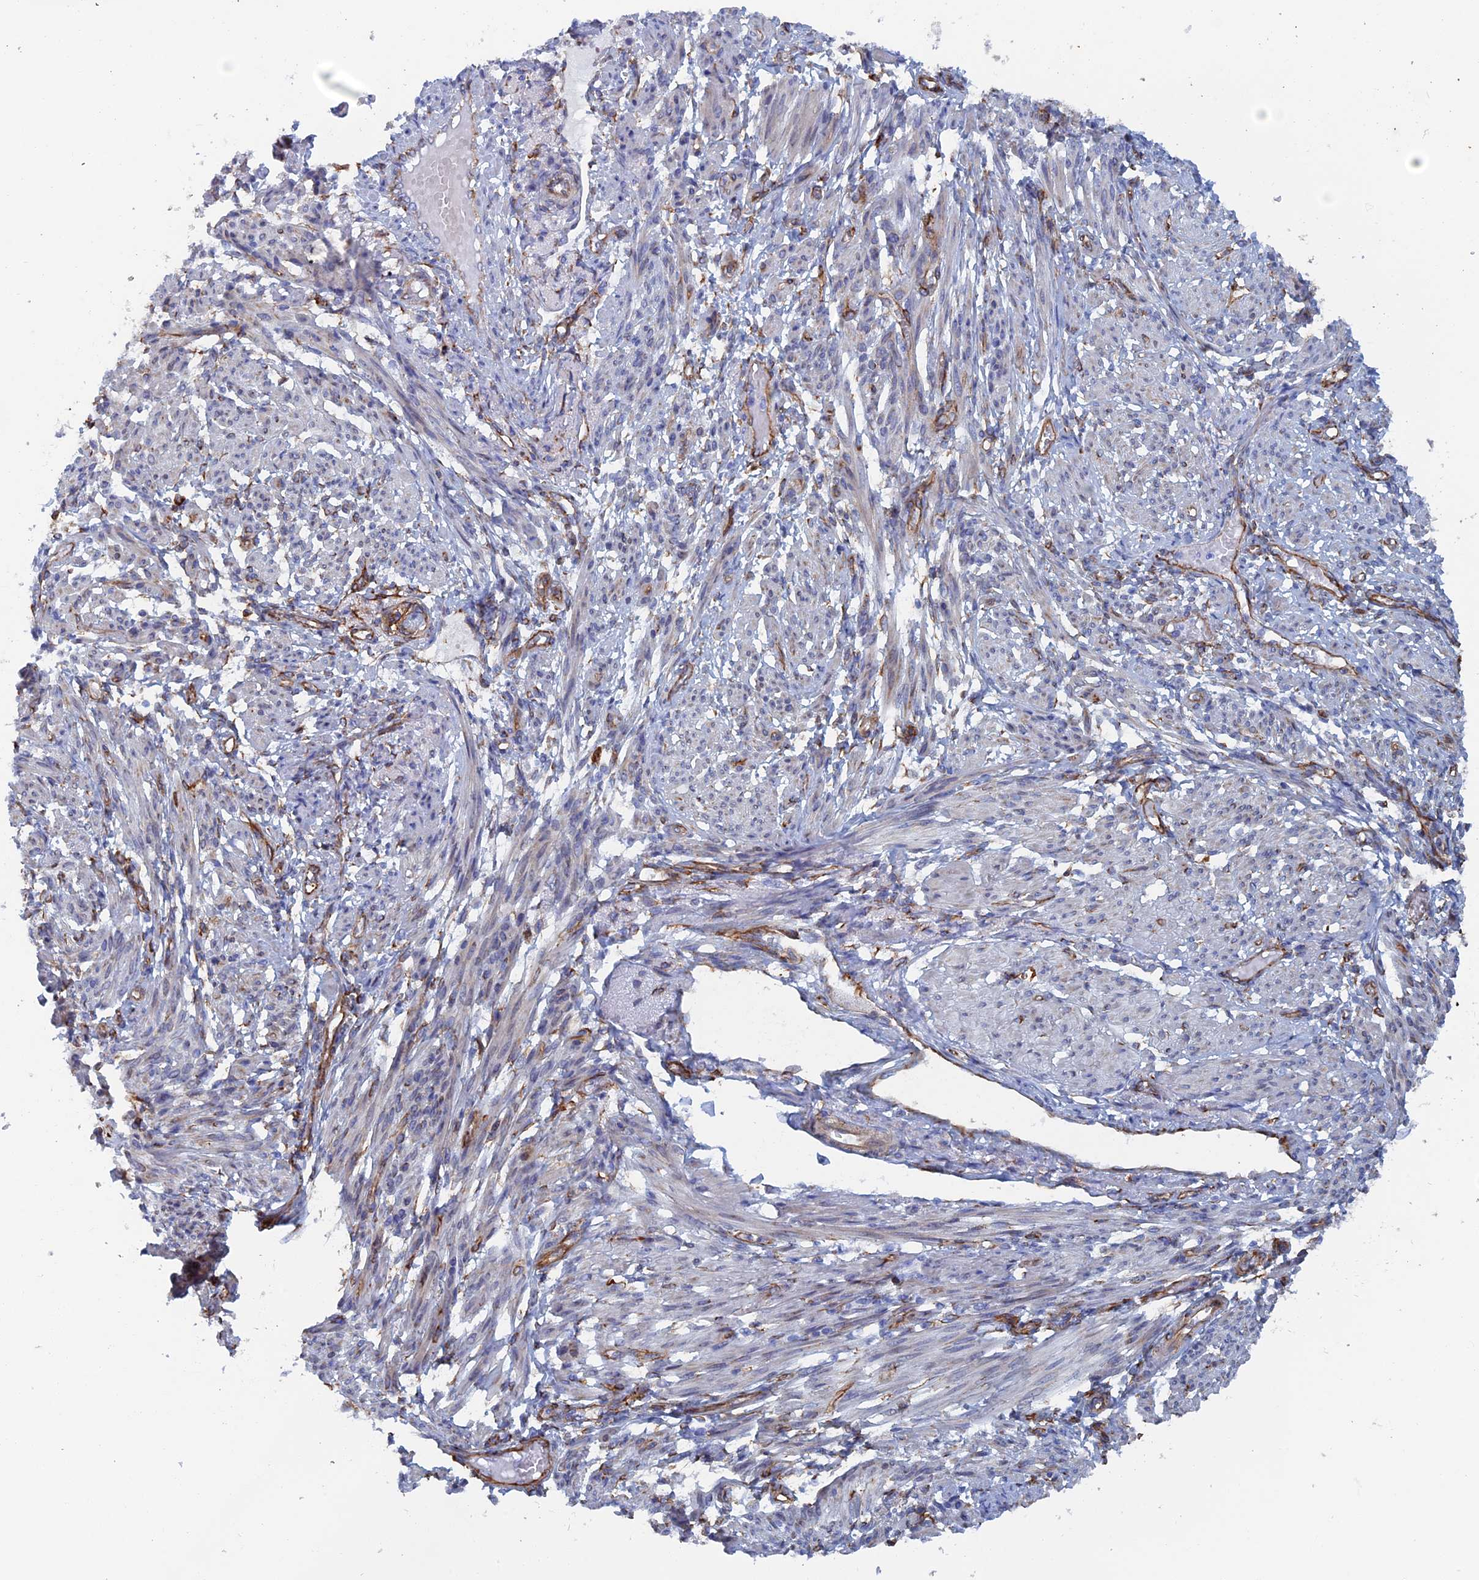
{"staining": {"intensity": "negative", "quantity": "none", "location": "none"}, "tissue": "smooth muscle", "cell_type": "Smooth muscle cells", "image_type": "normal", "snomed": [{"axis": "morphology", "description": "Normal tissue, NOS"}, {"axis": "topography", "description": "Smooth muscle"}], "caption": "A histopathology image of human smooth muscle is negative for staining in smooth muscle cells. (Brightfield microscopy of DAB IHC at high magnification).", "gene": "COG7", "patient": {"sex": "female", "age": 39}}